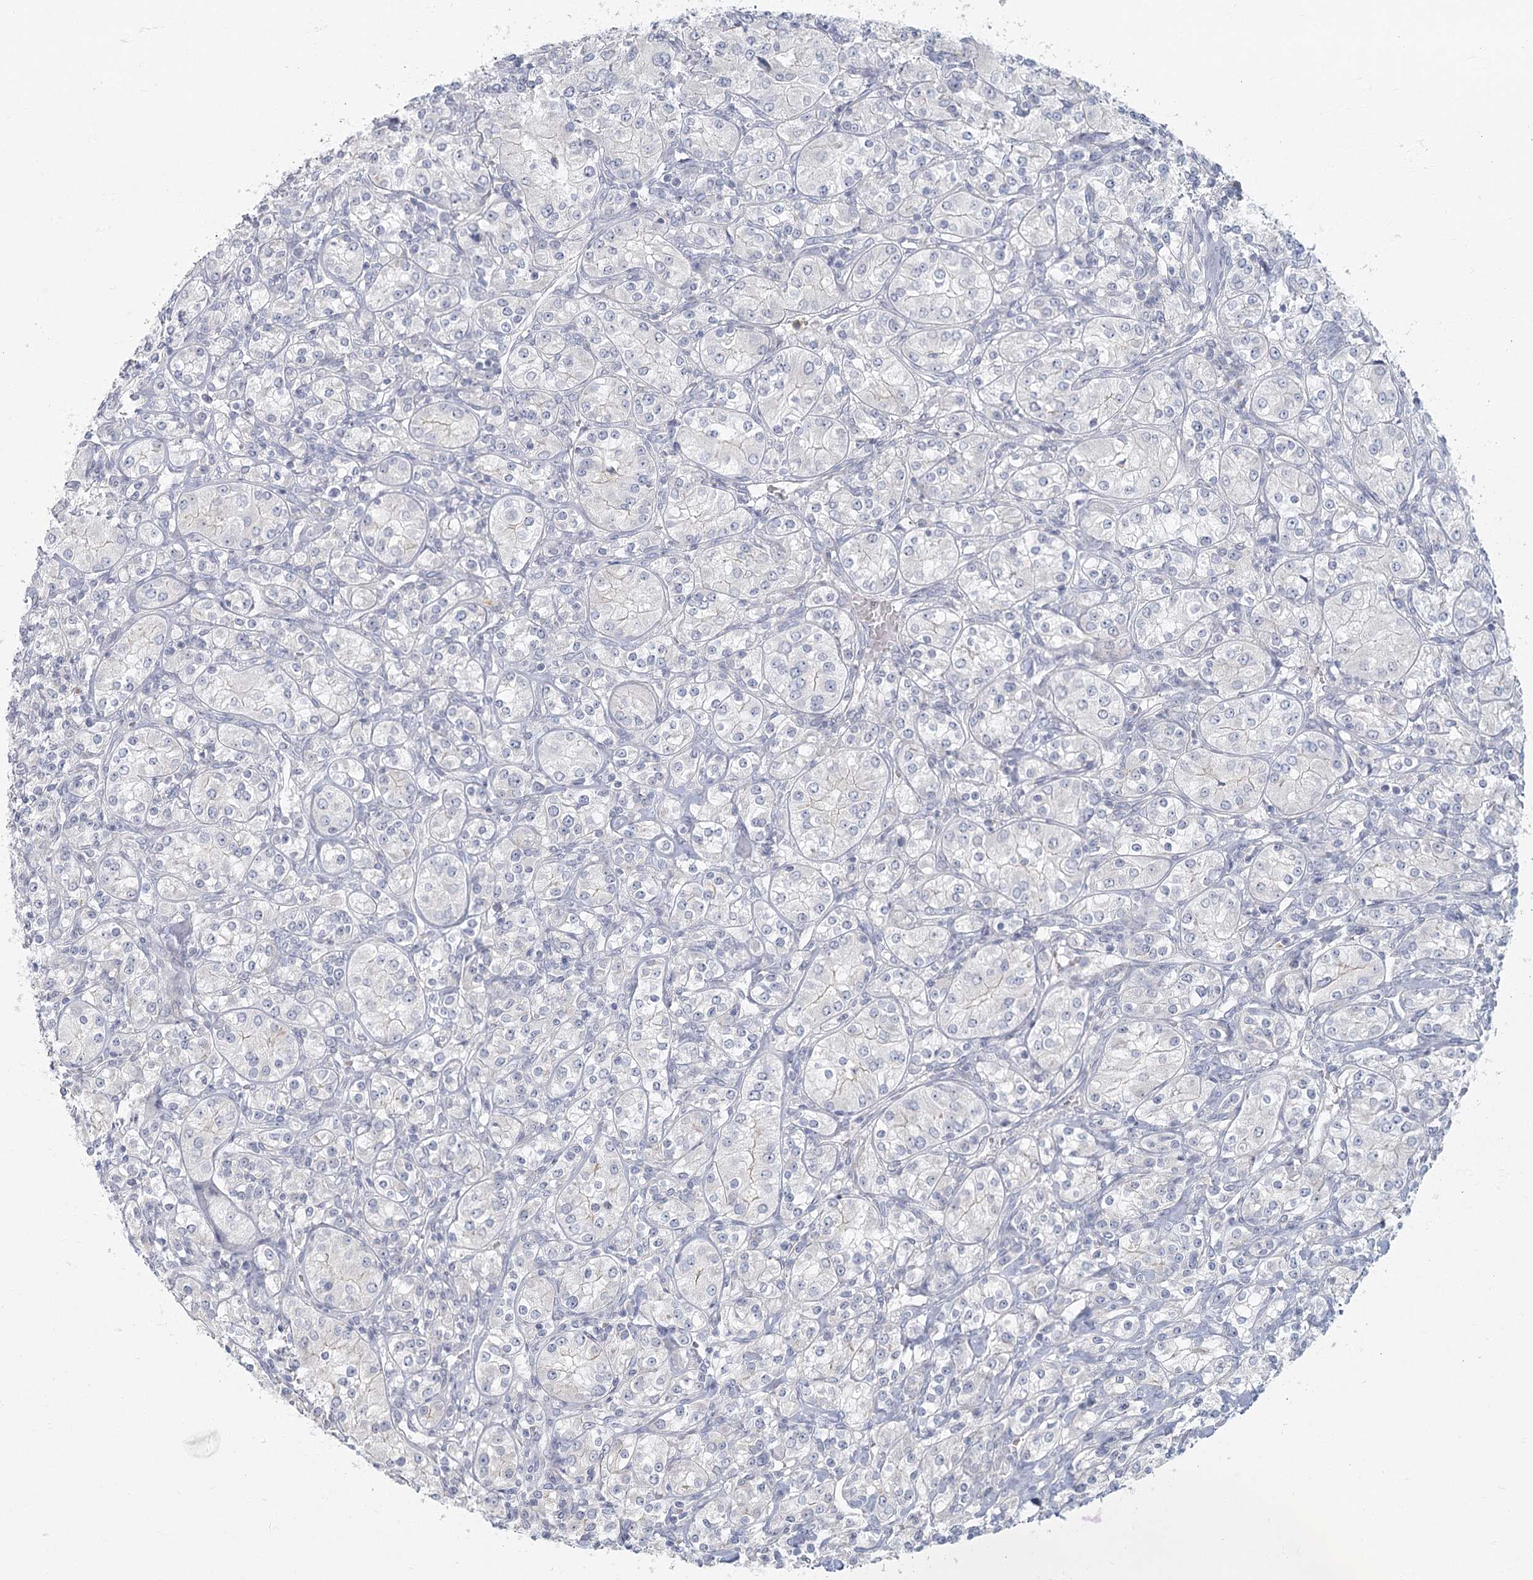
{"staining": {"intensity": "negative", "quantity": "none", "location": "none"}, "tissue": "renal cancer", "cell_type": "Tumor cells", "image_type": "cancer", "snomed": [{"axis": "morphology", "description": "Adenocarcinoma, NOS"}, {"axis": "topography", "description": "Kidney"}], "caption": "Immunohistochemistry of human adenocarcinoma (renal) displays no staining in tumor cells.", "gene": "FAM110C", "patient": {"sex": "male", "age": 77}}